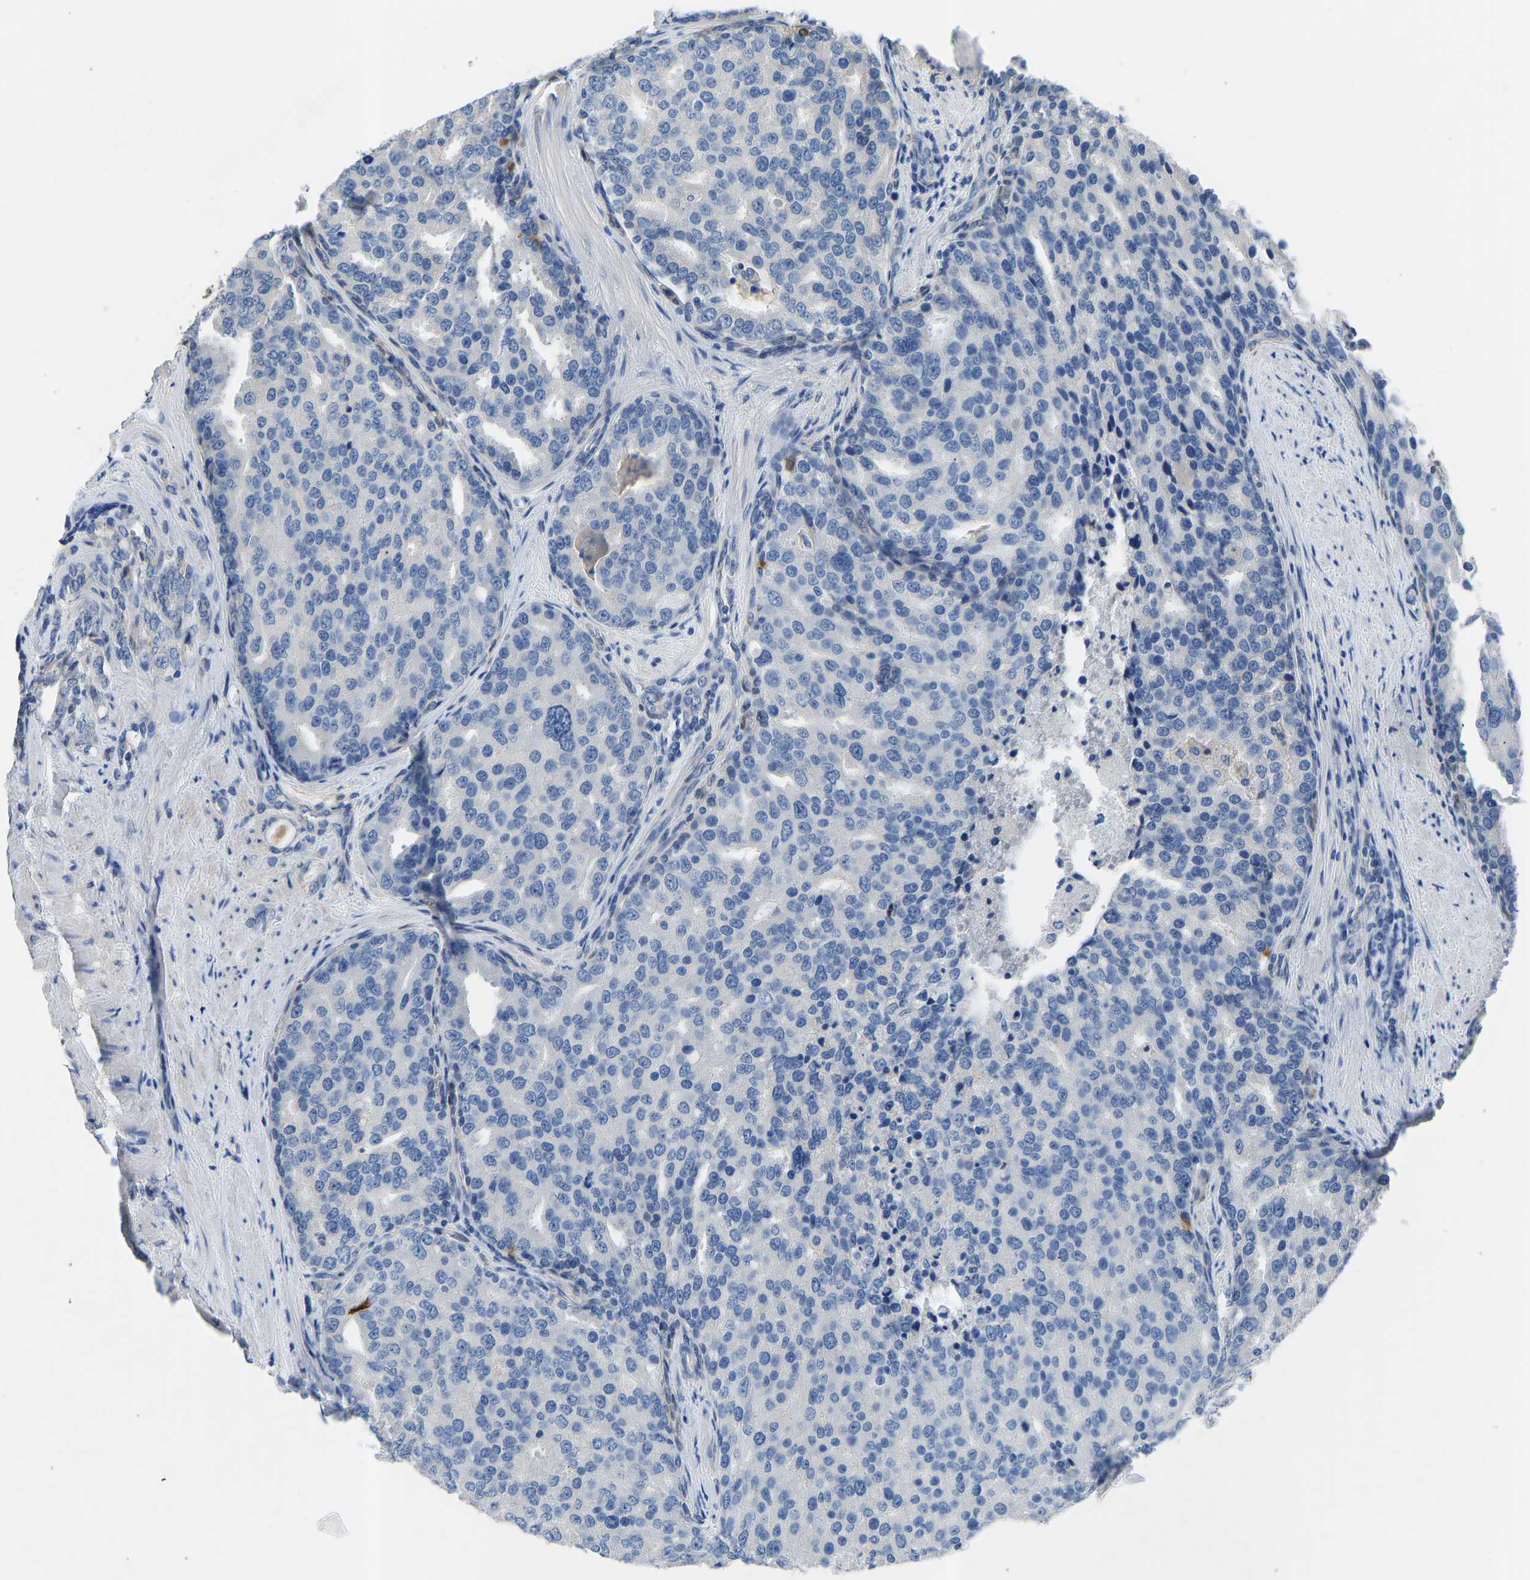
{"staining": {"intensity": "negative", "quantity": "none", "location": "none"}, "tissue": "prostate cancer", "cell_type": "Tumor cells", "image_type": "cancer", "snomed": [{"axis": "morphology", "description": "Adenocarcinoma, High grade"}, {"axis": "topography", "description": "Prostate"}], "caption": "Human prostate cancer stained for a protein using IHC reveals no staining in tumor cells.", "gene": "RBP1", "patient": {"sex": "male", "age": 50}}